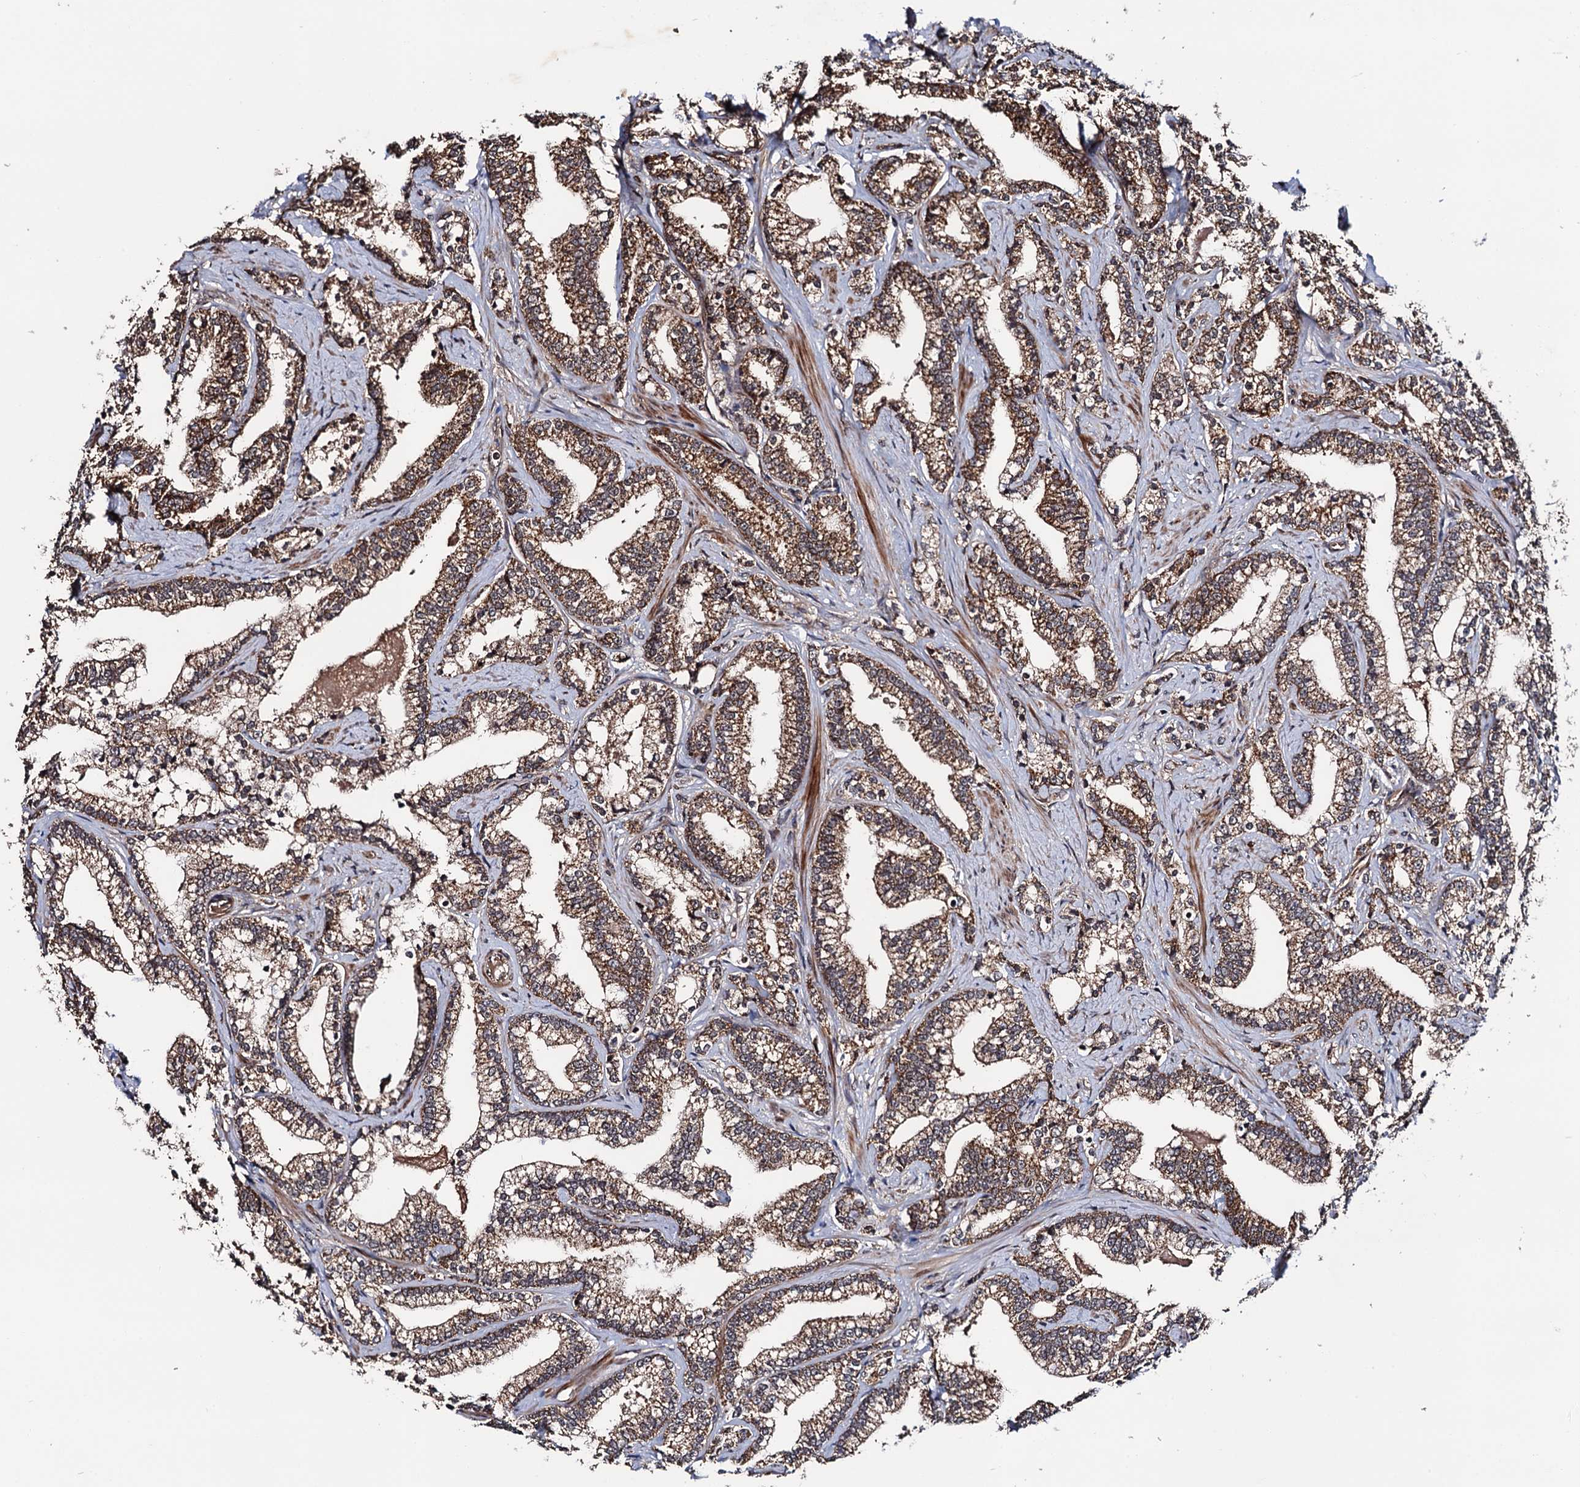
{"staining": {"intensity": "strong", "quantity": ">75%", "location": "cytoplasmic/membranous"}, "tissue": "prostate cancer", "cell_type": "Tumor cells", "image_type": "cancer", "snomed": [{"axis": "morphology", "description": "Adenocarcinoma, High grade"}, {"axis": "topography", "description": "Prostate and seminal vesicle, NOS"}], "caption": "An immunohistochemistry (IHC) histopathology image of tumor tissue is shown. Protein staining in brown shows strong cytoplasmic/membranous positivity in adenocarcinoma (high-grade) (prostate) within tumor cells.", "gene": "NAA16", "patient": {"sex": "male", "age": 67}}